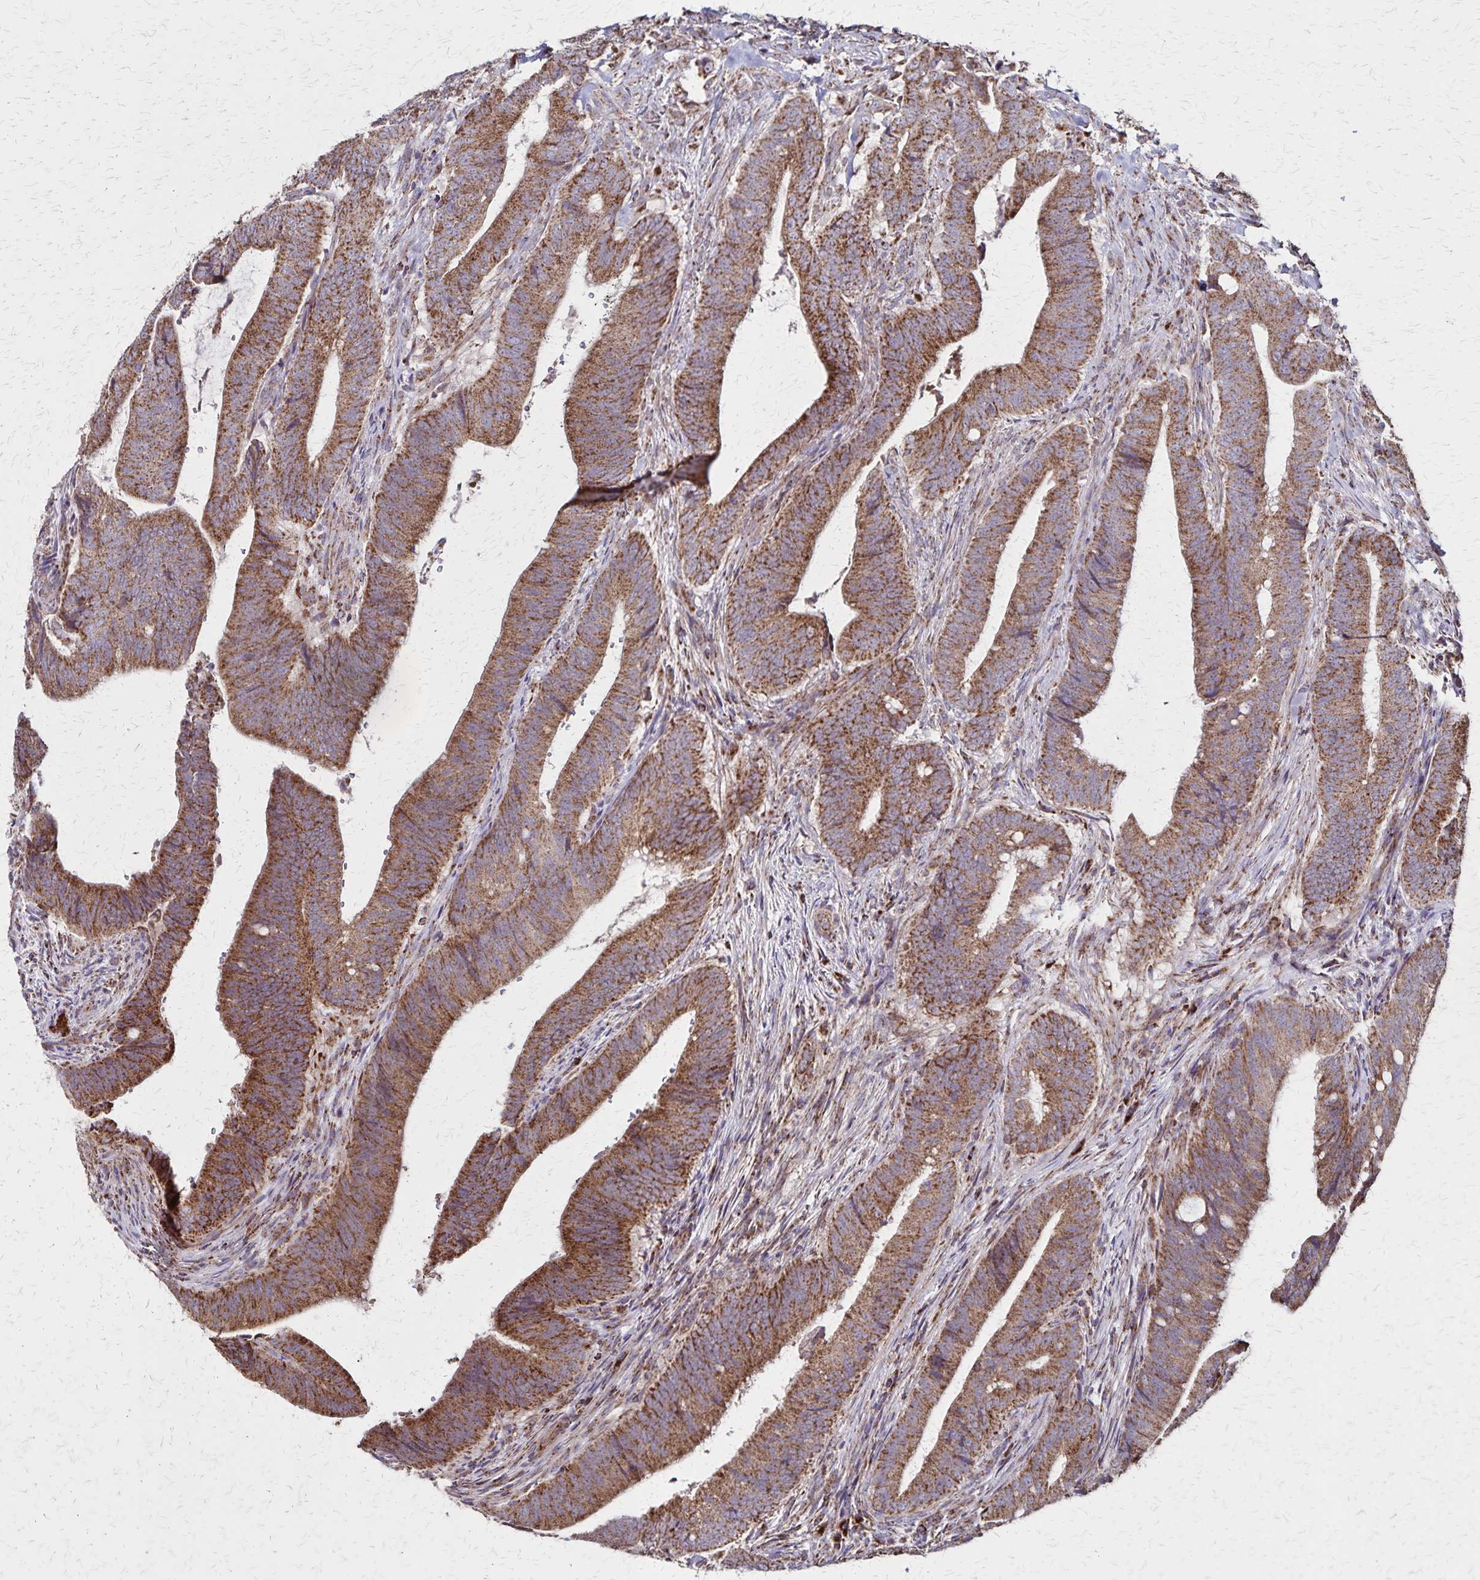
{"staining": {"intensity": "strong", "quantity": ">75%", "location": "cytoplasmic/membranous"}, "tissue": "colorectal cancer", "cell_type": "Tumor cells", "image_type": "cancer", "snomed": [{"axis": "morphology", "description": "Adenocarcinoma, NOS"}, {"axis": "topography", "description": "Colon"}], "caption": "Immunohistochemical staining of colorectal cancer (adenocarcinoma) reveals strong cytoplasmic/membranous protein expression in approximately >75% of tumor cells.", "gene": "NFS1", "patient": {"sex": "female", "age": 43}}